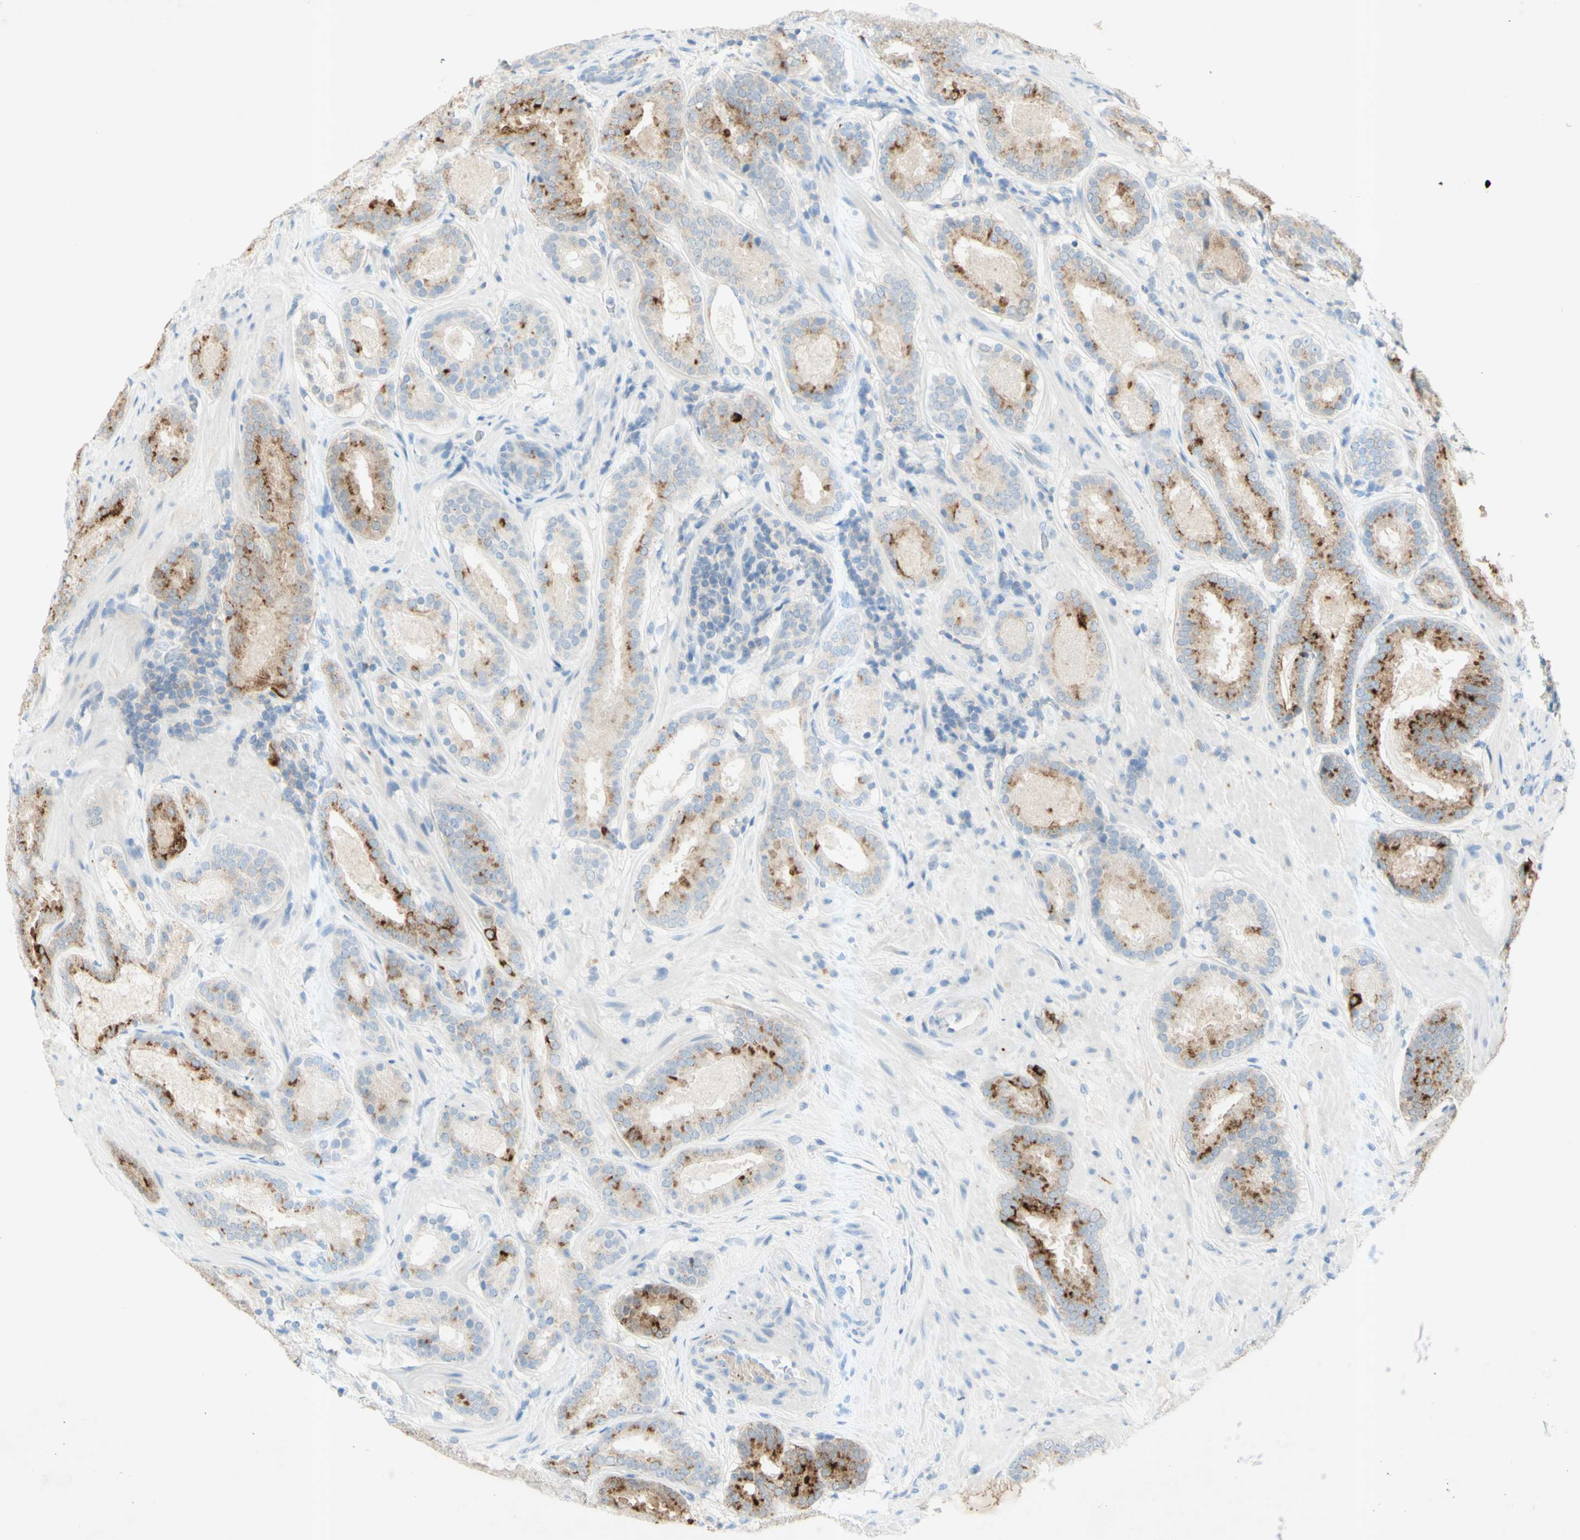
{"staining": {"intensity": "strong", "quantity": ">75%", "location": "cytoplasmic/membranous"}, "tissue": "prostate cancer", "cell_type": "Tumor cells", "image_type": "cancer", "snomed": [{"axis": "morphology", "description": "Adenocarcinoma, Low grade"}, {"axis": "topography", "description": "Prostate"}], "caption": "Brown immunohistochemical staining in human prostate adenocarcinoma (low-grade) reveals strong cytoplasmic/membranous staining in approximately >75% of tumor cells.", "gene": "GDF15", "patient": {"sex": "male", "age": 69}}